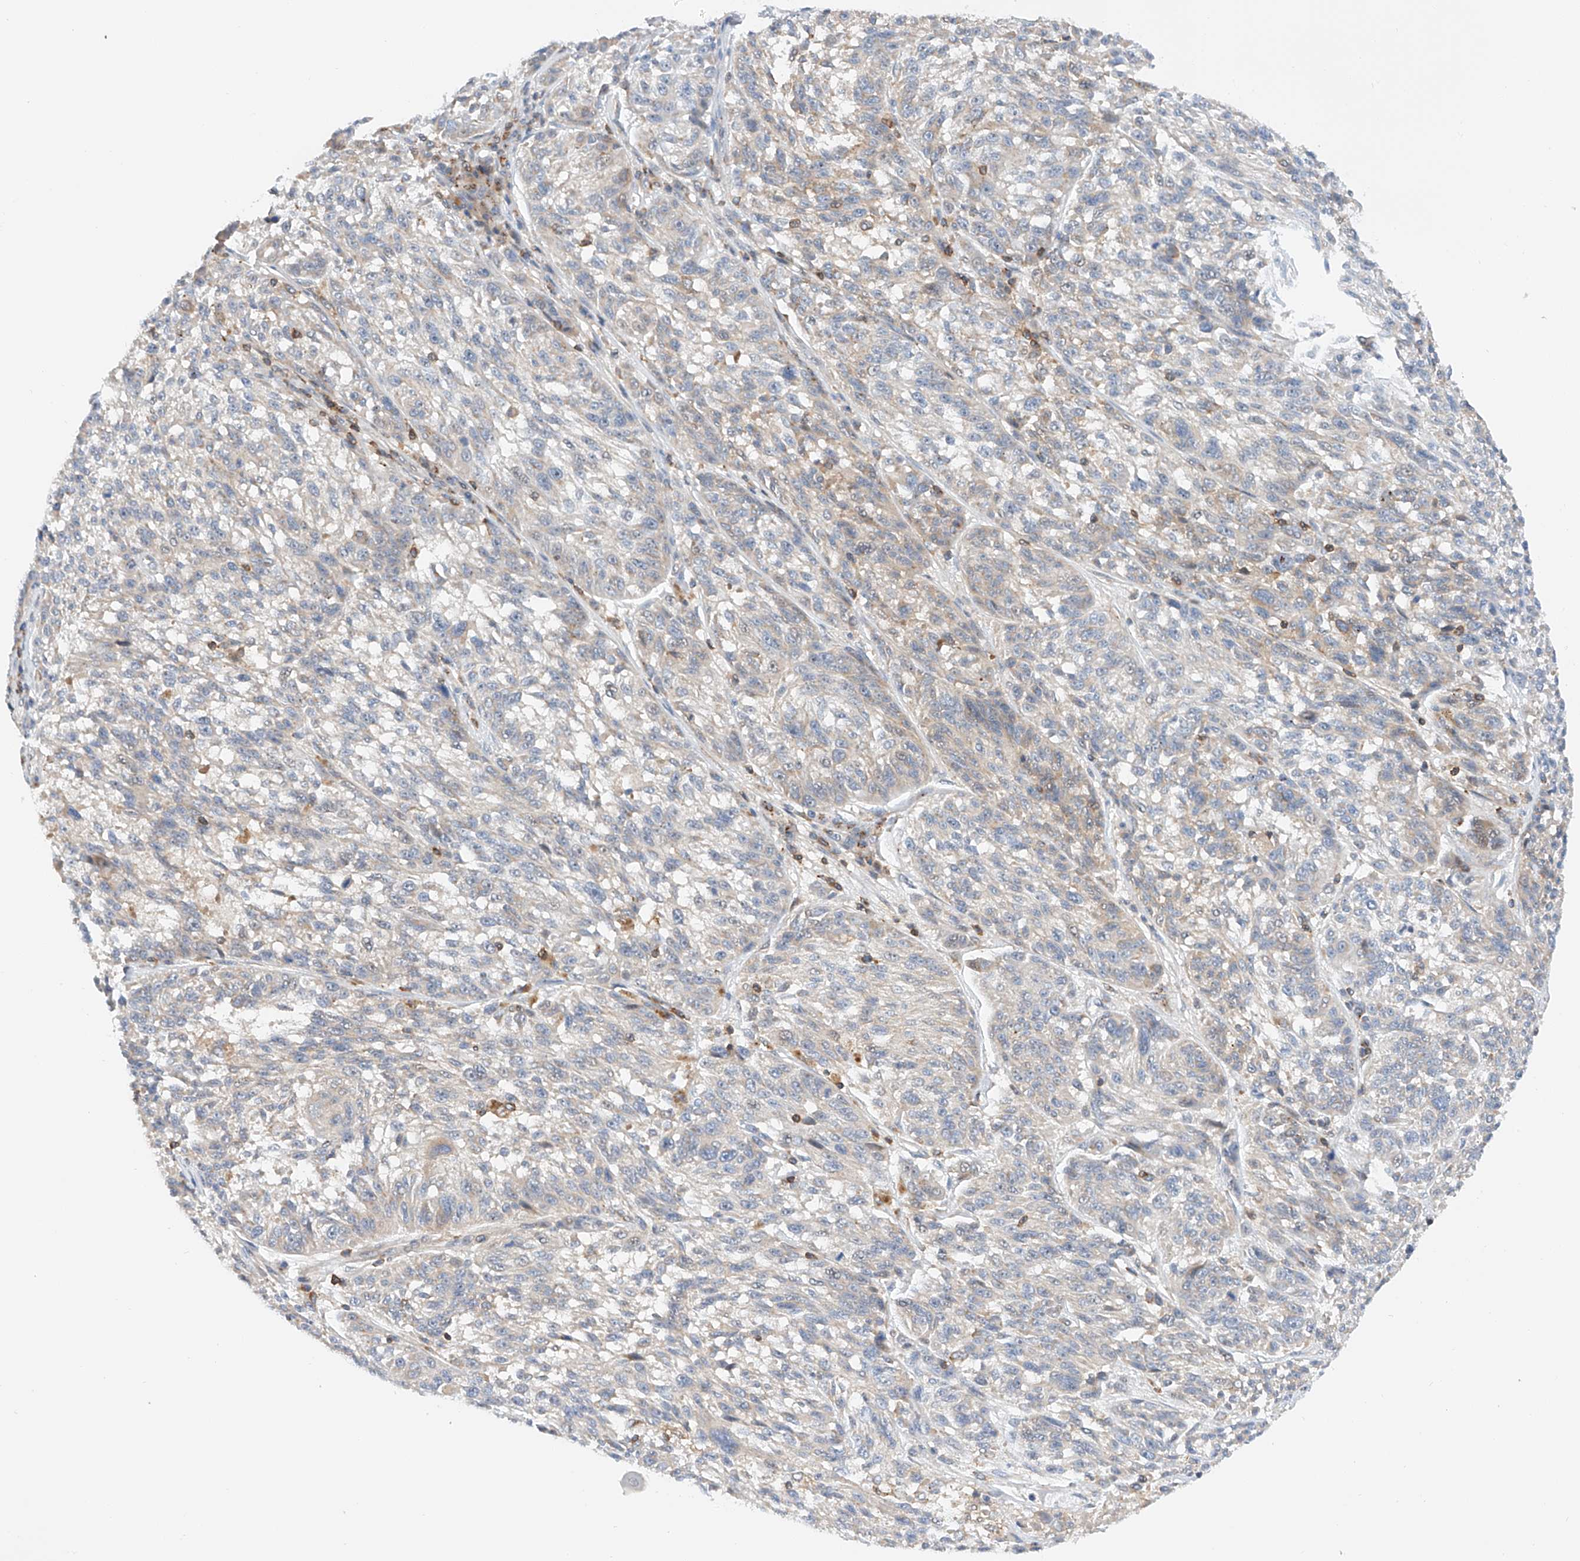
{"staining": {"intensity": "negative", "quantity": "none", "location": "none"}, "tissue": "melanoma", "cell_type": "Tumor cells", "image_type": "cancer", "snomed": [{"axis": "morphology", "description": "Malignant melanoma, NOS"}, {"axis": "topography", "description": "Skin"}], "caption": "The IHC photomicrograph has no significant staining in tumor cells of melanoma tissue.", "gene": "MFN2", "patient": {"sex": "male", "age": 53}}